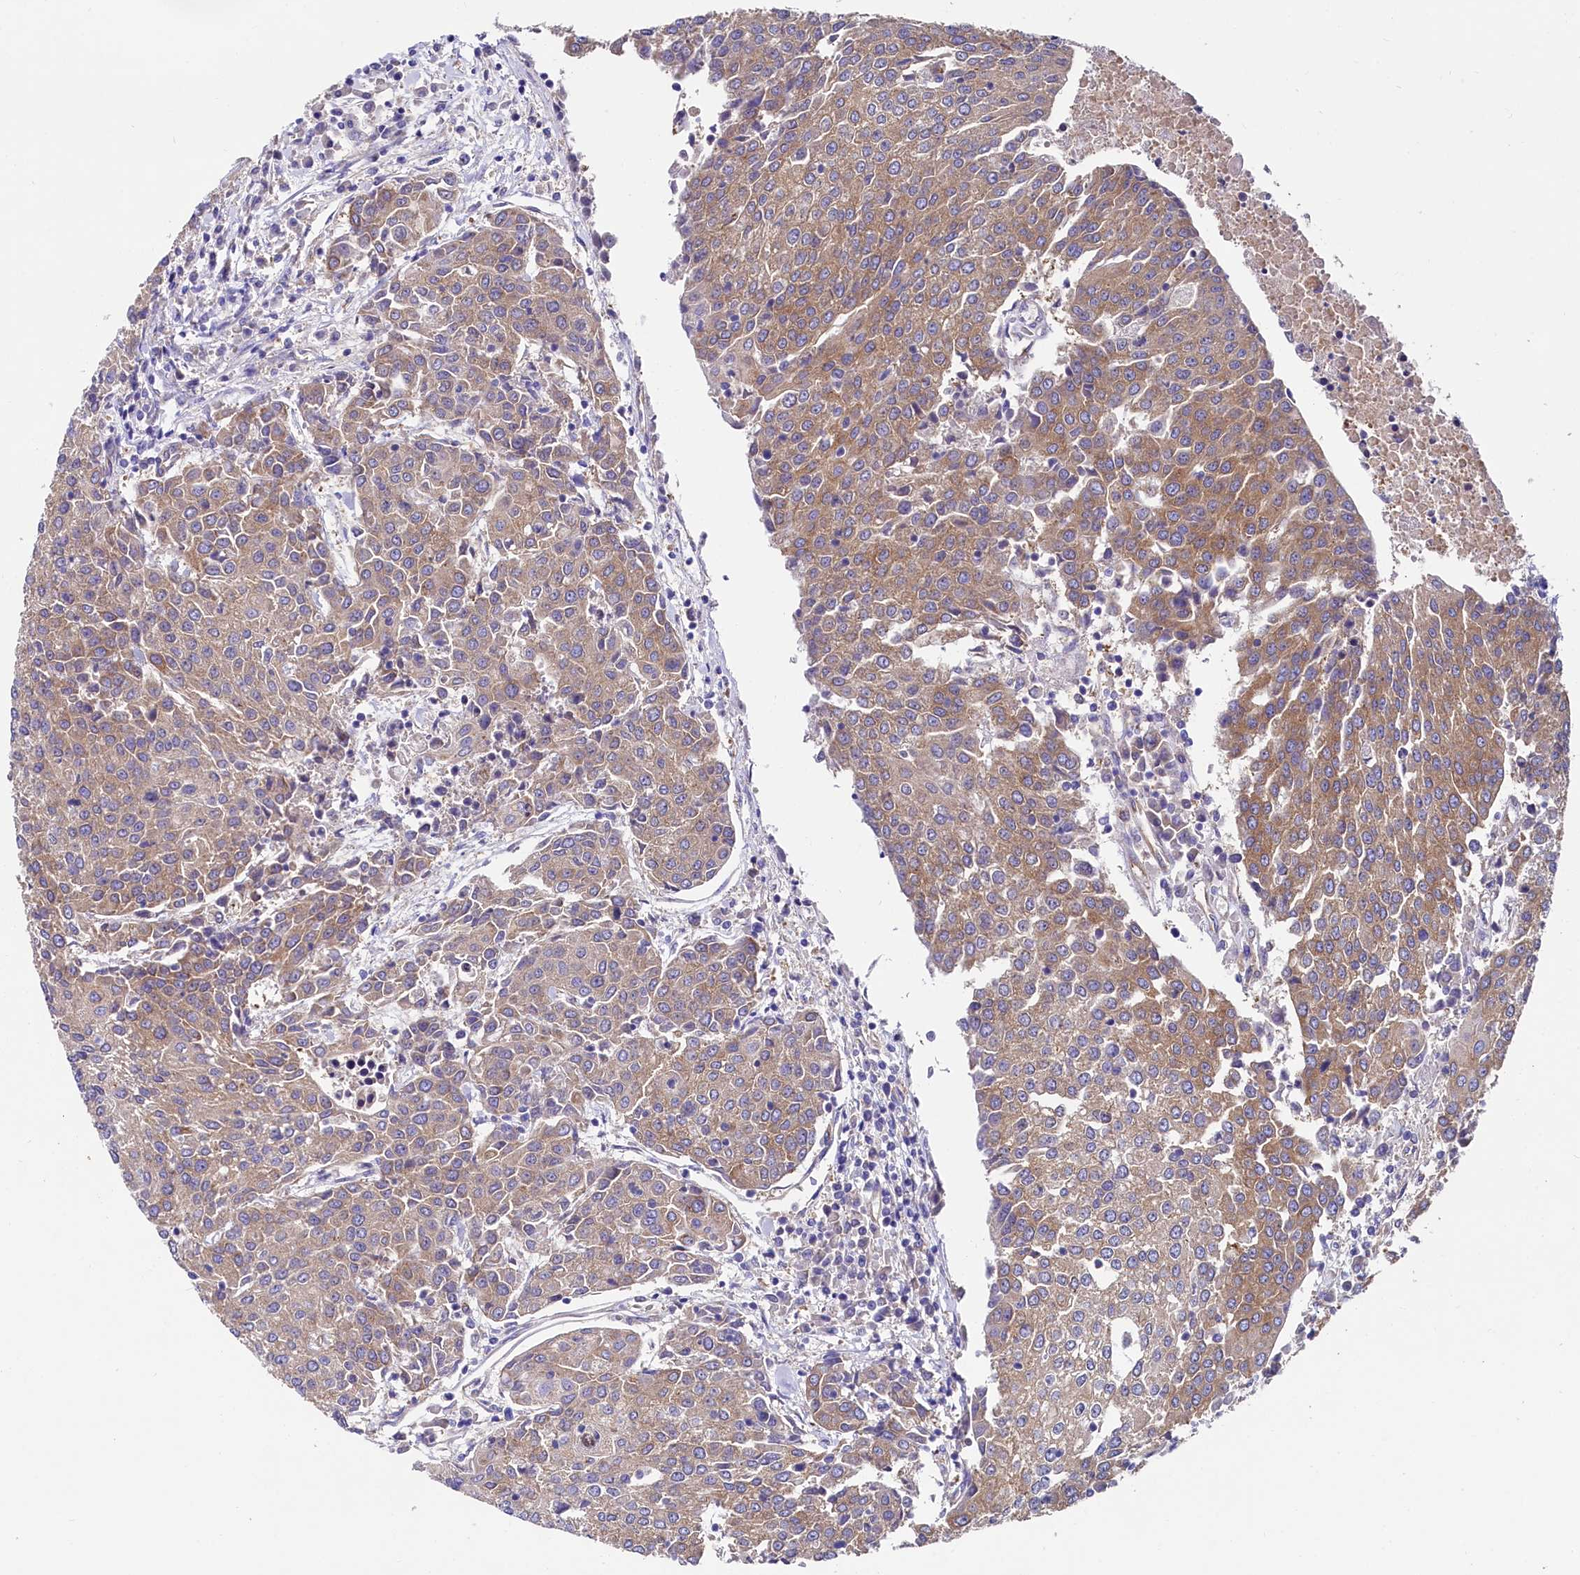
{"staining": {"intensity": "moderate", "quantity": ">75%", "location": "cytoplasmic/membranous"}, "tissue": "urothelial cancer", "cell_type": "Tumor cells", "image_type": "cancer", "snomed": [{"axis": "morphology", "description": "Urothelial carcinoma, High grade"}, {"axis": "topography", "description": "Urinary bladder"}], "caption": "Immunohistochemistry (IHC) image of human high-grade urothelial carcinoma stained for a protein (brown), which demonstrates medium levels of moderate cytoplasmic/membranous staining in about >75% of tumor cells.", "gene": "QARS1", "patient": {"sex": "female", "age": 85}}